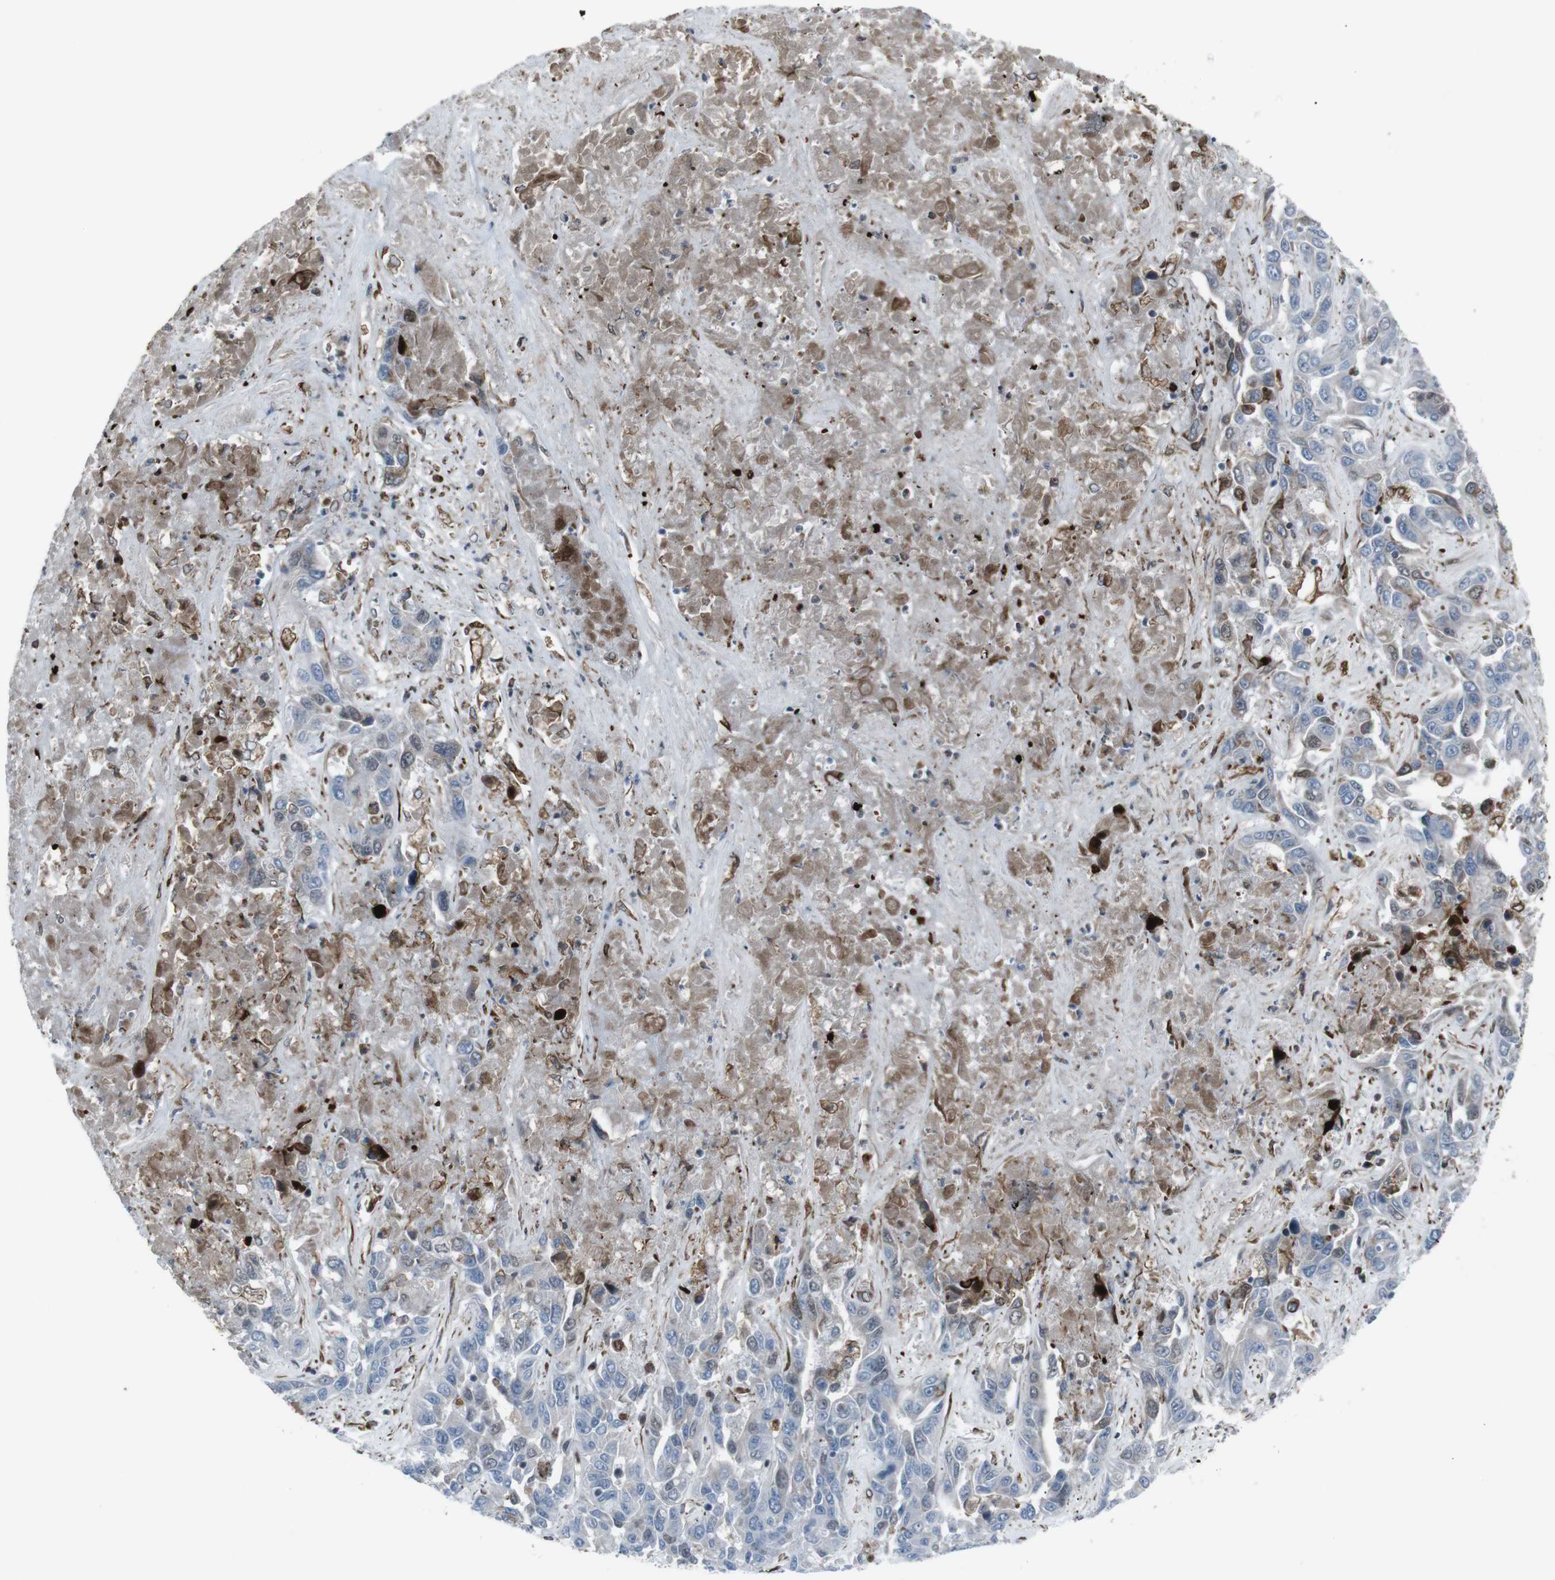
{"staining": {"intensity": "negative", "quantity": "none", "location": "none"}, "tissue": "liver cancer", "cell_type": "Tumor cells", "image_type": "cancer", "snomed": [{"axis": "morphology", "description": "Cholangiocarcinoma"}, {"axis": "topography", "description": "Liver"}], "caption": "Photomicrograph shows no protein positivity in tumor cells of cholangiocarcinoma (liver) tissue.", "gene": "TMEM141", "patient": {"sex": "female", "age": 52}}